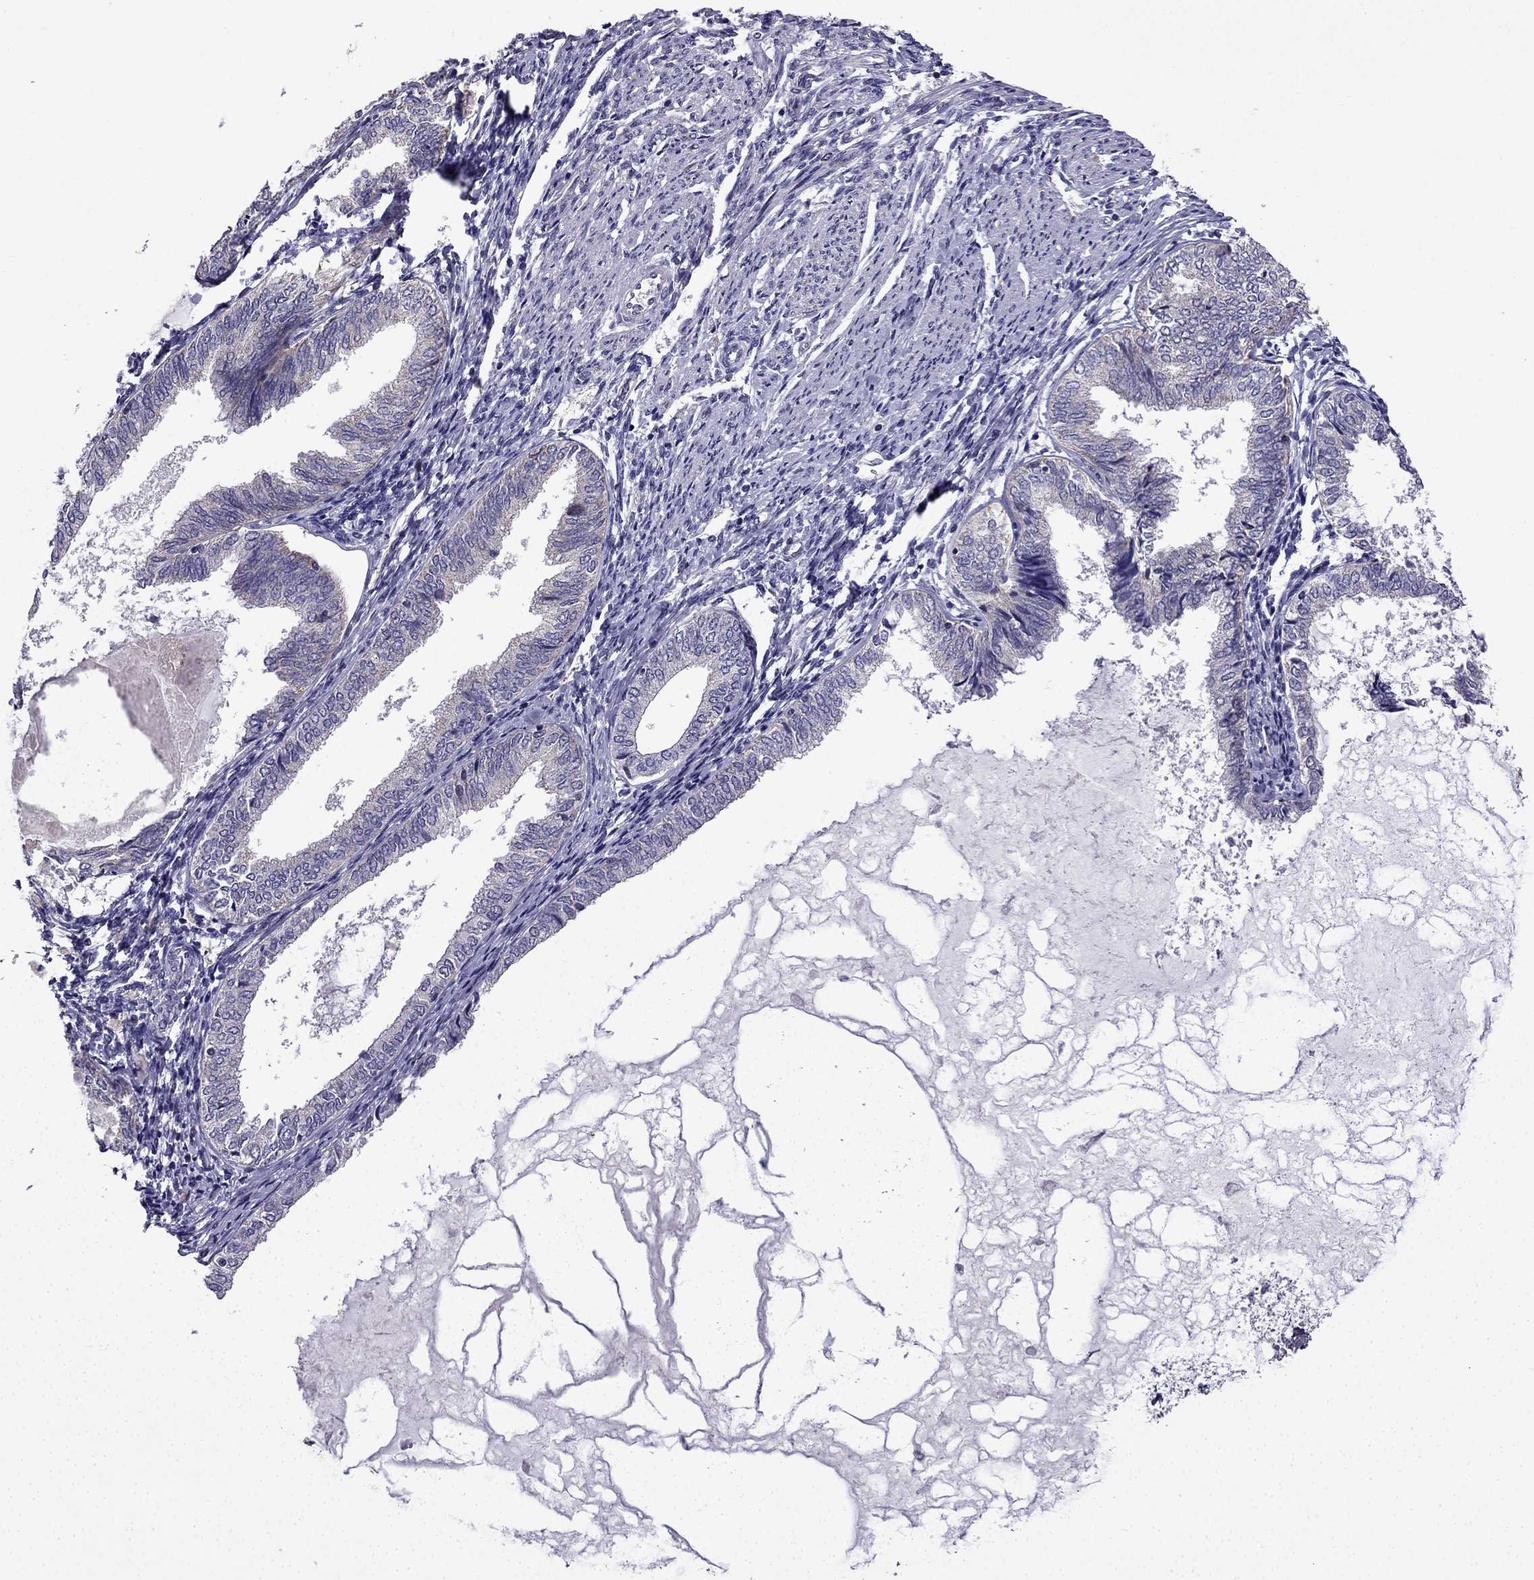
{"staining": {"intensity": "negative", "quantity": "none", "location": "none"}, "tissue": "endometrial cancer", "cell_type": "Tumor cells", "image_type": "cancer", "snomed": [{"axis": "morphology", "description": "Adenocarcinoma, NOS"}, {"axis": "topography", "description": "Endometrium"}], "caption": "DAB immunohistochemical staining of endometrial adenocarcinoma shows no significant positivity in tumor cells.", "gene": "SLC6A2", "patient": {"sex": "female", "age": 68}}